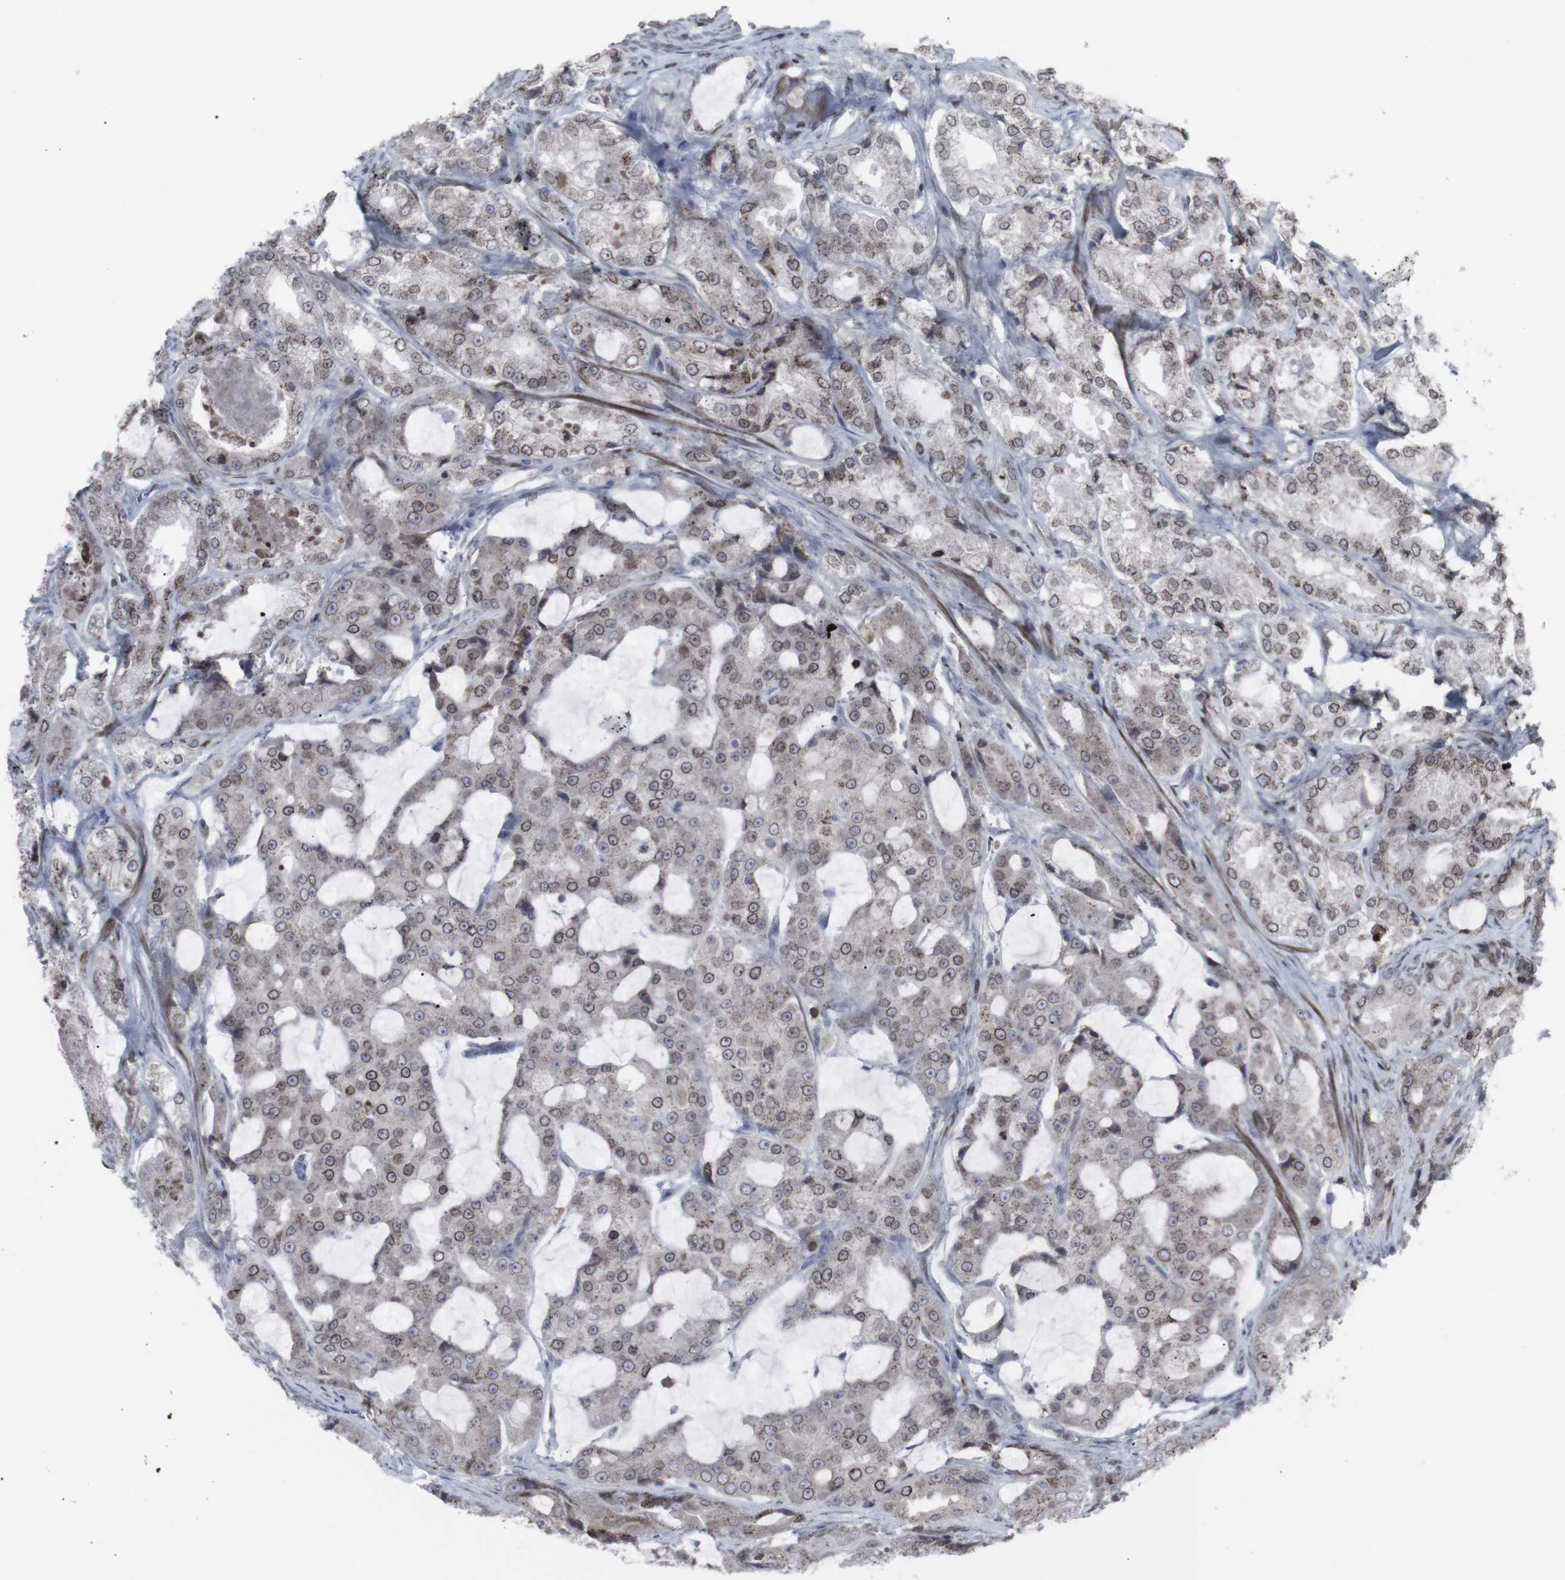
{"staining": {"intensity": "moderate", "quantity": "25%-75%", "location": "cytoplasmic/membranous,nuclear"}, "tissue": "prostate cancer", "cell_type": "Tumor cells", "image_type": "cancer", "snomed": [{"axis": "morphology", "description": "Adenocarcinoma, High grade"}, {"axis": "topography", "description": "Prostate"}], "caption": "This image reveals IHC staining of human prostate cancer, with medium moderate cytoplasmic/membranous and nuclear staining in about 25%-75% of tumor cells.", "gene": "APOBEC2", "patient": {"sex": "male", "age": 73}}